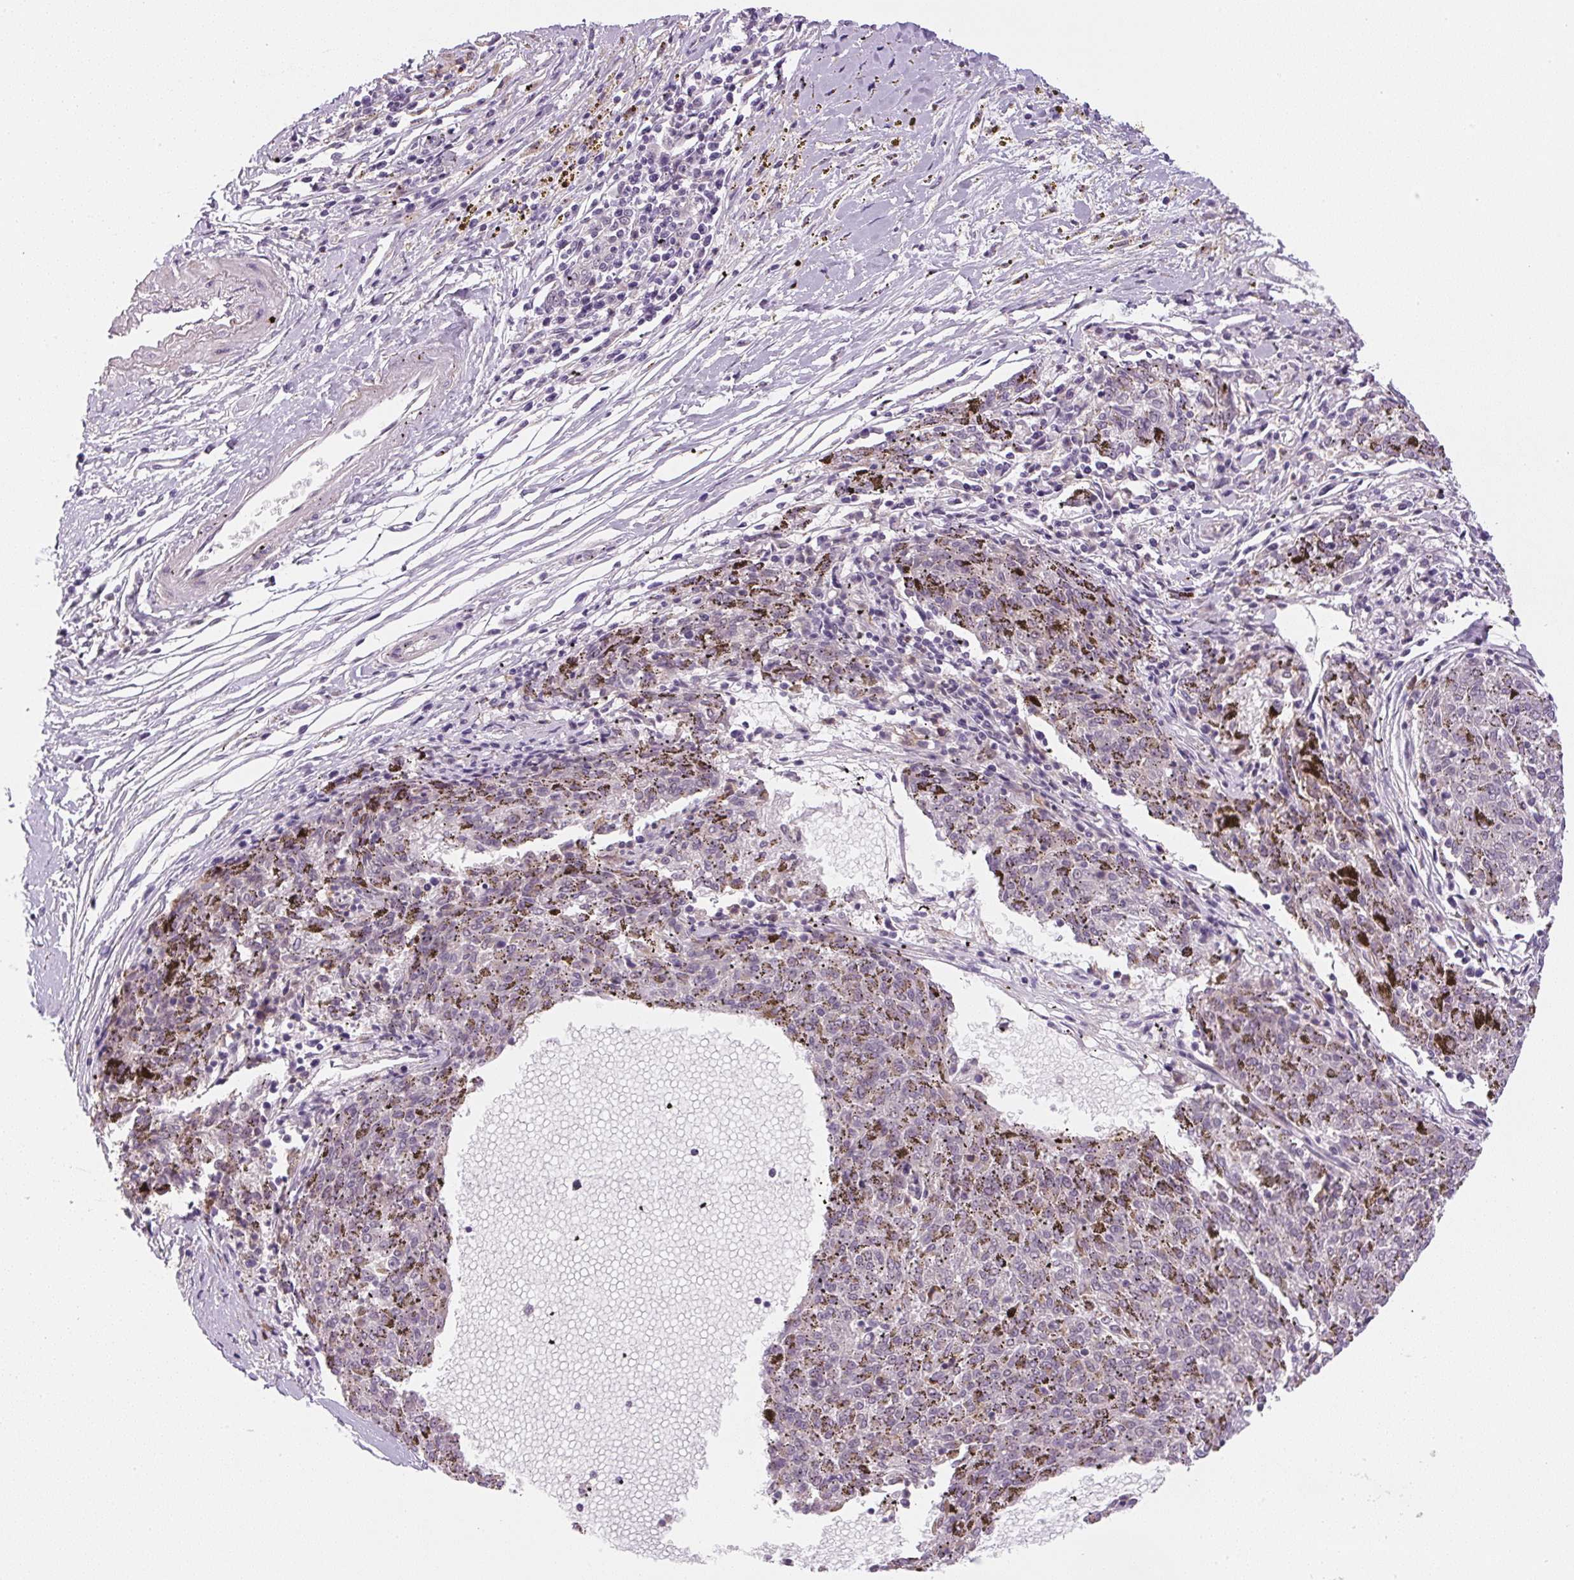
{"staining": {"intensity": "negative", "quantity": "none", "location": "none"}, "tissue": "melanoma", "cell_type": "Tumor cells", "image_type": "cancer", "snomed": [{"axis": "morphology", "description": "Malignant melanoma, NOS"}, {"axis": "topography", "description": "Skin"}], "caption": "Tumor cells show no significant staining in melanoma.", "gene": "SGF29", "patient": {"sex": "female", "age": 72}}